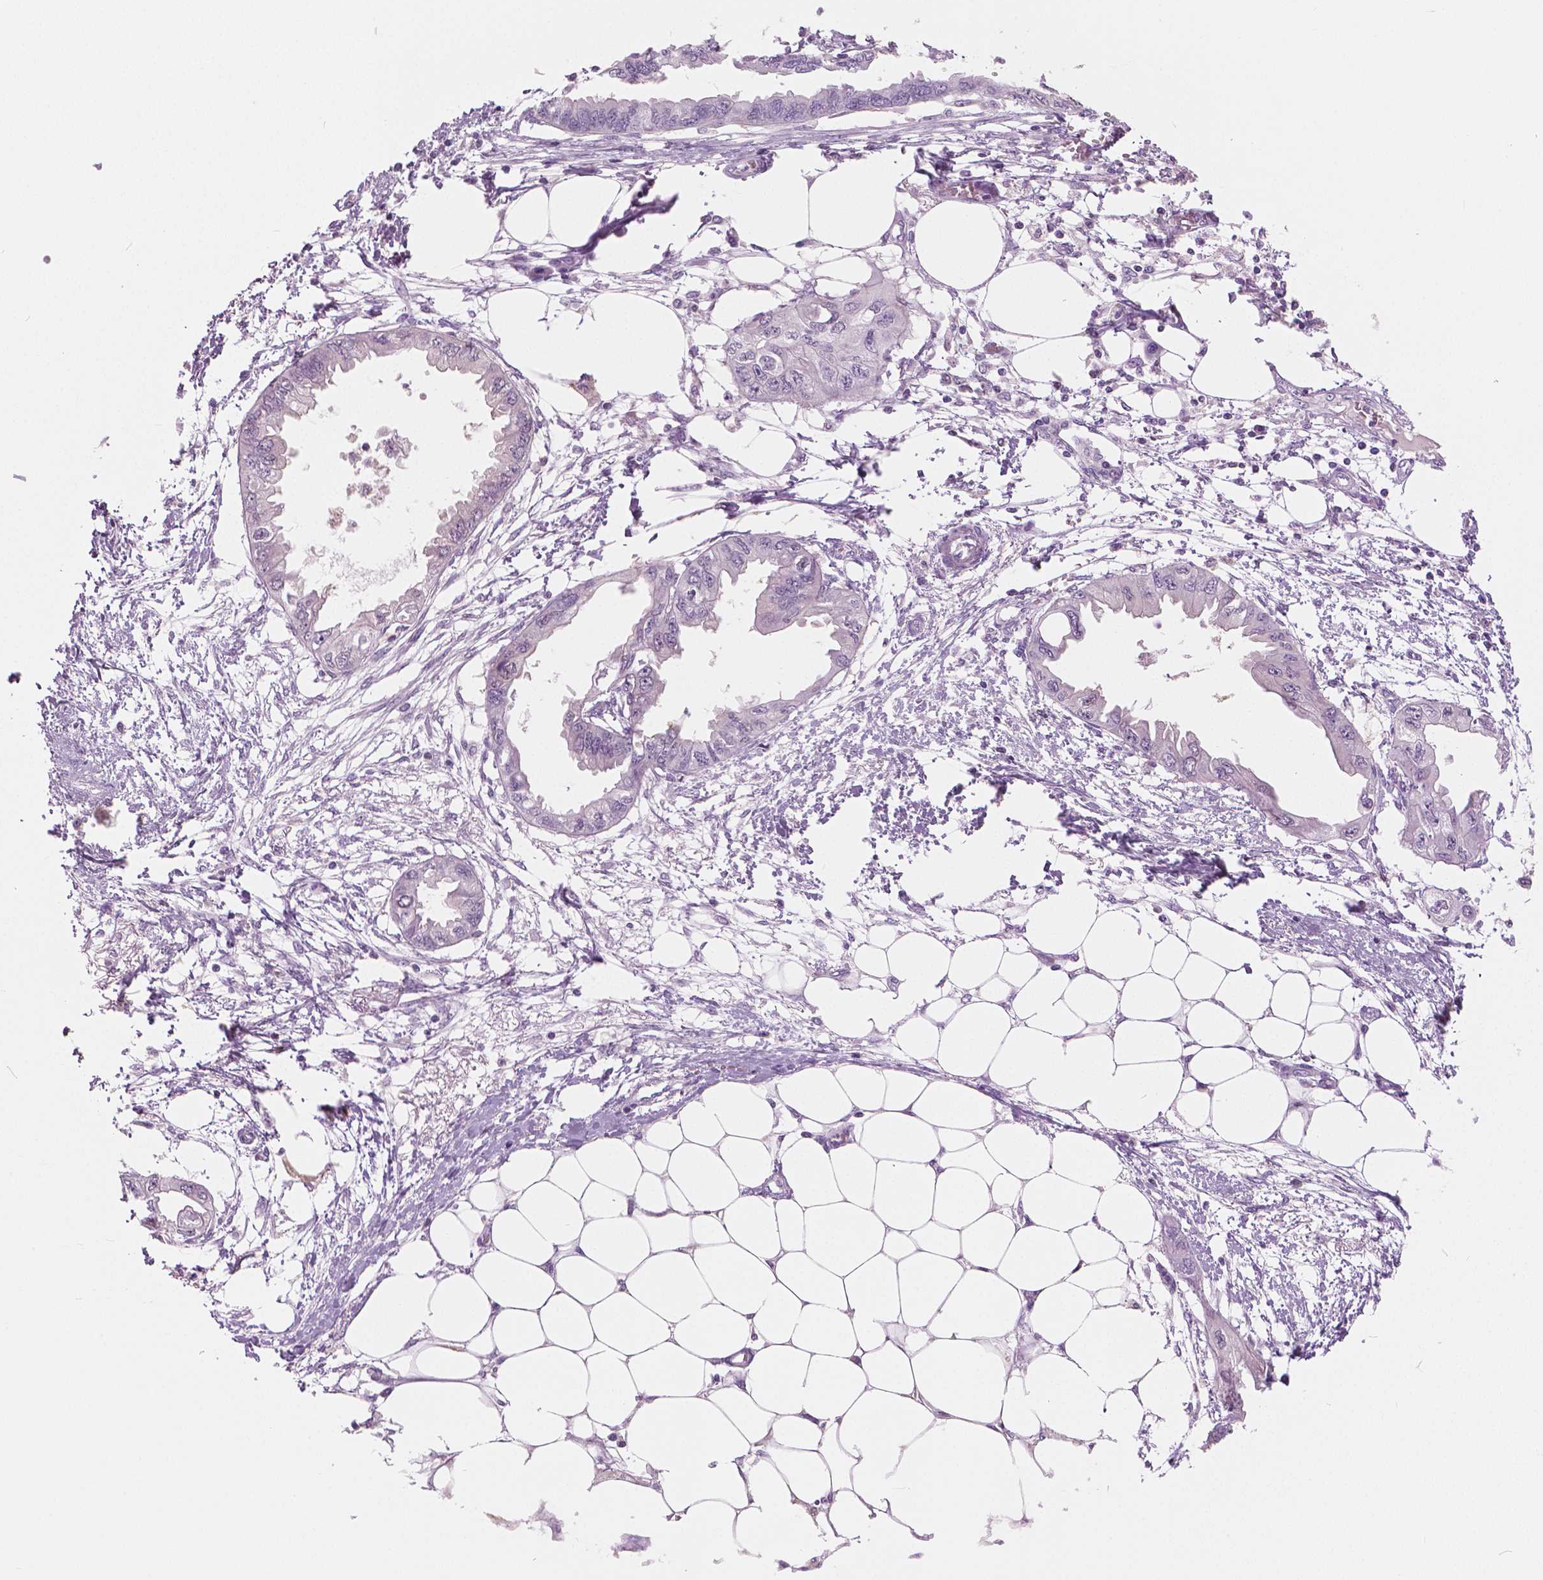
{"staining": {"intensity": "negative", "quantity": "none", "location": "none"}, "tissue": "endometrial cancer", "cell_type": "Tumor cells", "image_type": "cancer", "snomed": [{"axis": "morphology", "description": "Adenocarcinoma, NOS"}, {"axis": "morphology", "description": "Adenocarcinoma, metastatic, NOS"}, {"axis": "topography", "description": "Adipose tissue"}, {"axis": "topography", "description": "Endometrium"}], "caption": "Tumor cells are negative for brown protein staining in metastatic adenocarcinoma (endometrial).", "gene": "GALM", "patient": {"sex": "female", "age": 67}}